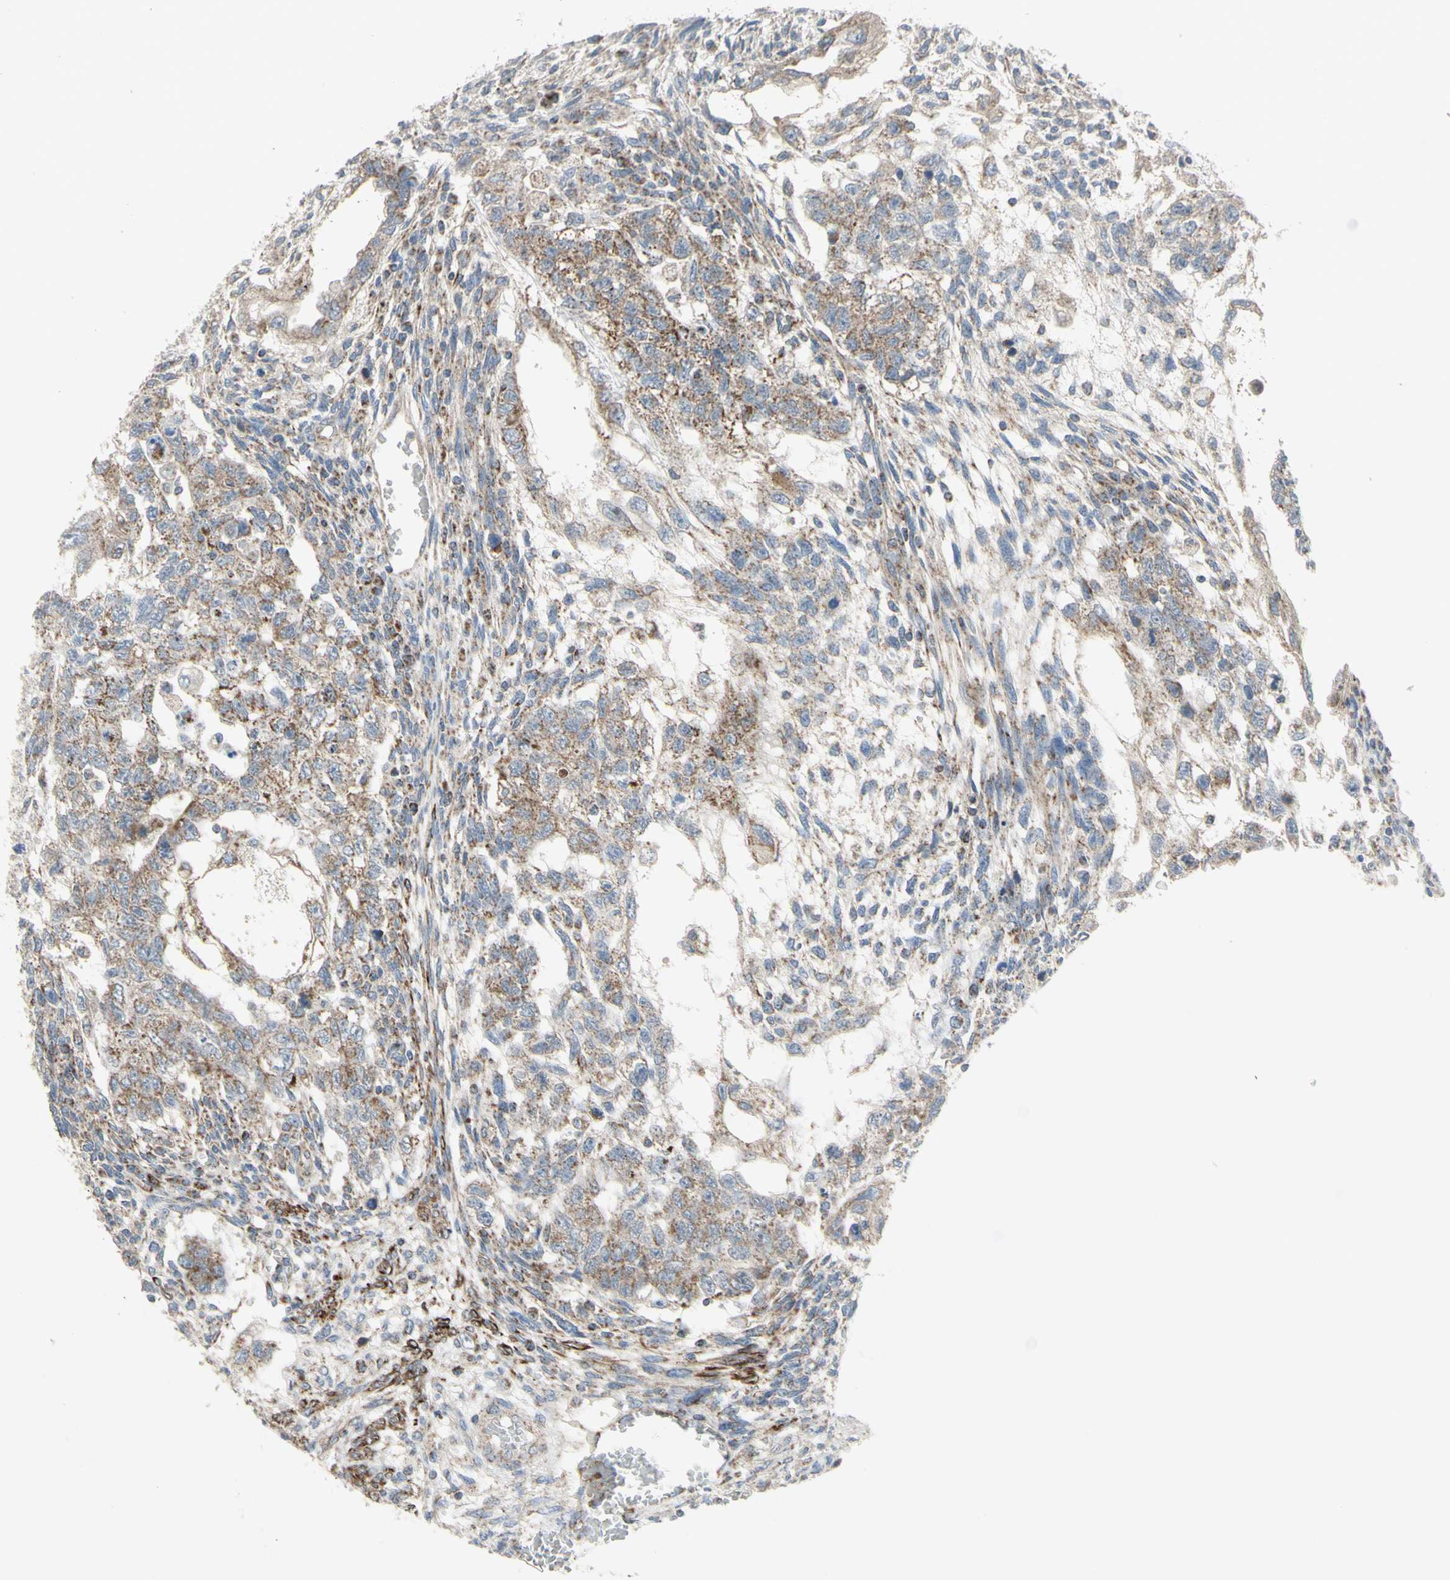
{"staining": {"intensity": "weak", "quantity": ">75%", "location": "cytoplasmic/membranous"}, "tissue": "testis cancer", "cell_type": "Tumor cells", "image_type": "cancer", "snomed": [{"axis": "morphology", "description": "Normal tissue, NOS"}, {"axis": "morphology", "description": "Carcinoma, Embryonal, NOS"}, {"axis": "topography", "description": "Testis"}], "caption": "This is a histology image of IHC staining of testis embryonal carcinoma, which shows weak staining in the cytoplasmic/membranous of tumor cells.", "gene": "FAM171B", "patient": {"sex": "male", "age": 36}}